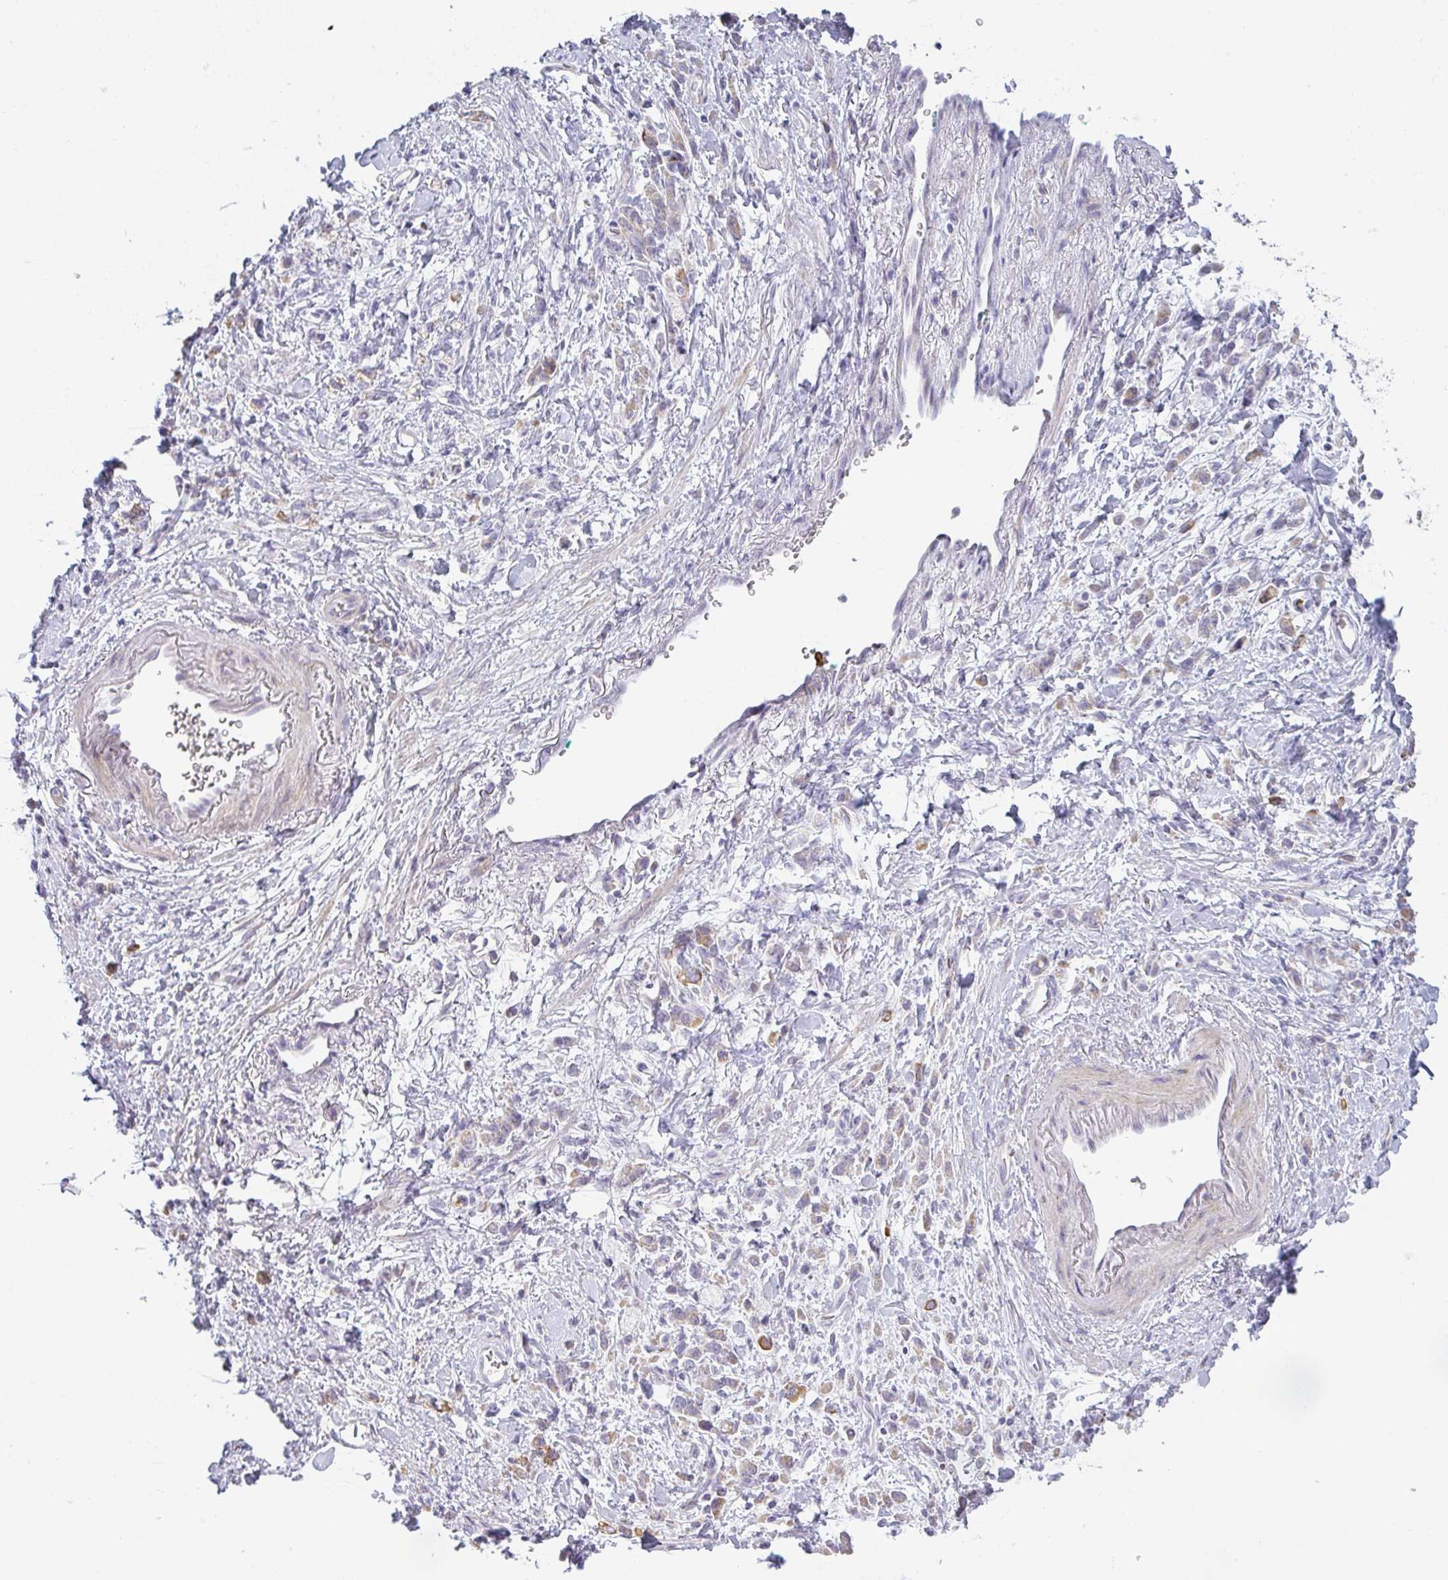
{"staining": {"intensity": "moderate", "quantity": "<25%", "location": "cytoplasmic/membranous"}, "tissue": "stomach cancer", "cell_type": "Tumor cells", "image_type": "cancer", "snomed": [{"axis": "morphology", "description": "Adenocarcinoma, NOS"}, {"axis": "topography", "description": "Stomach"}], "caption": "Immunohistochemistry (DAB (3,3'-diaminobenzidine)) staining of human stomach adenocarcinoma shows moderate cytoplasmic/membranous protein expression in approximately <25% of tumor cells.", "gene": "SIRPB2", "patient": {"sex": "male", "age": 77}}